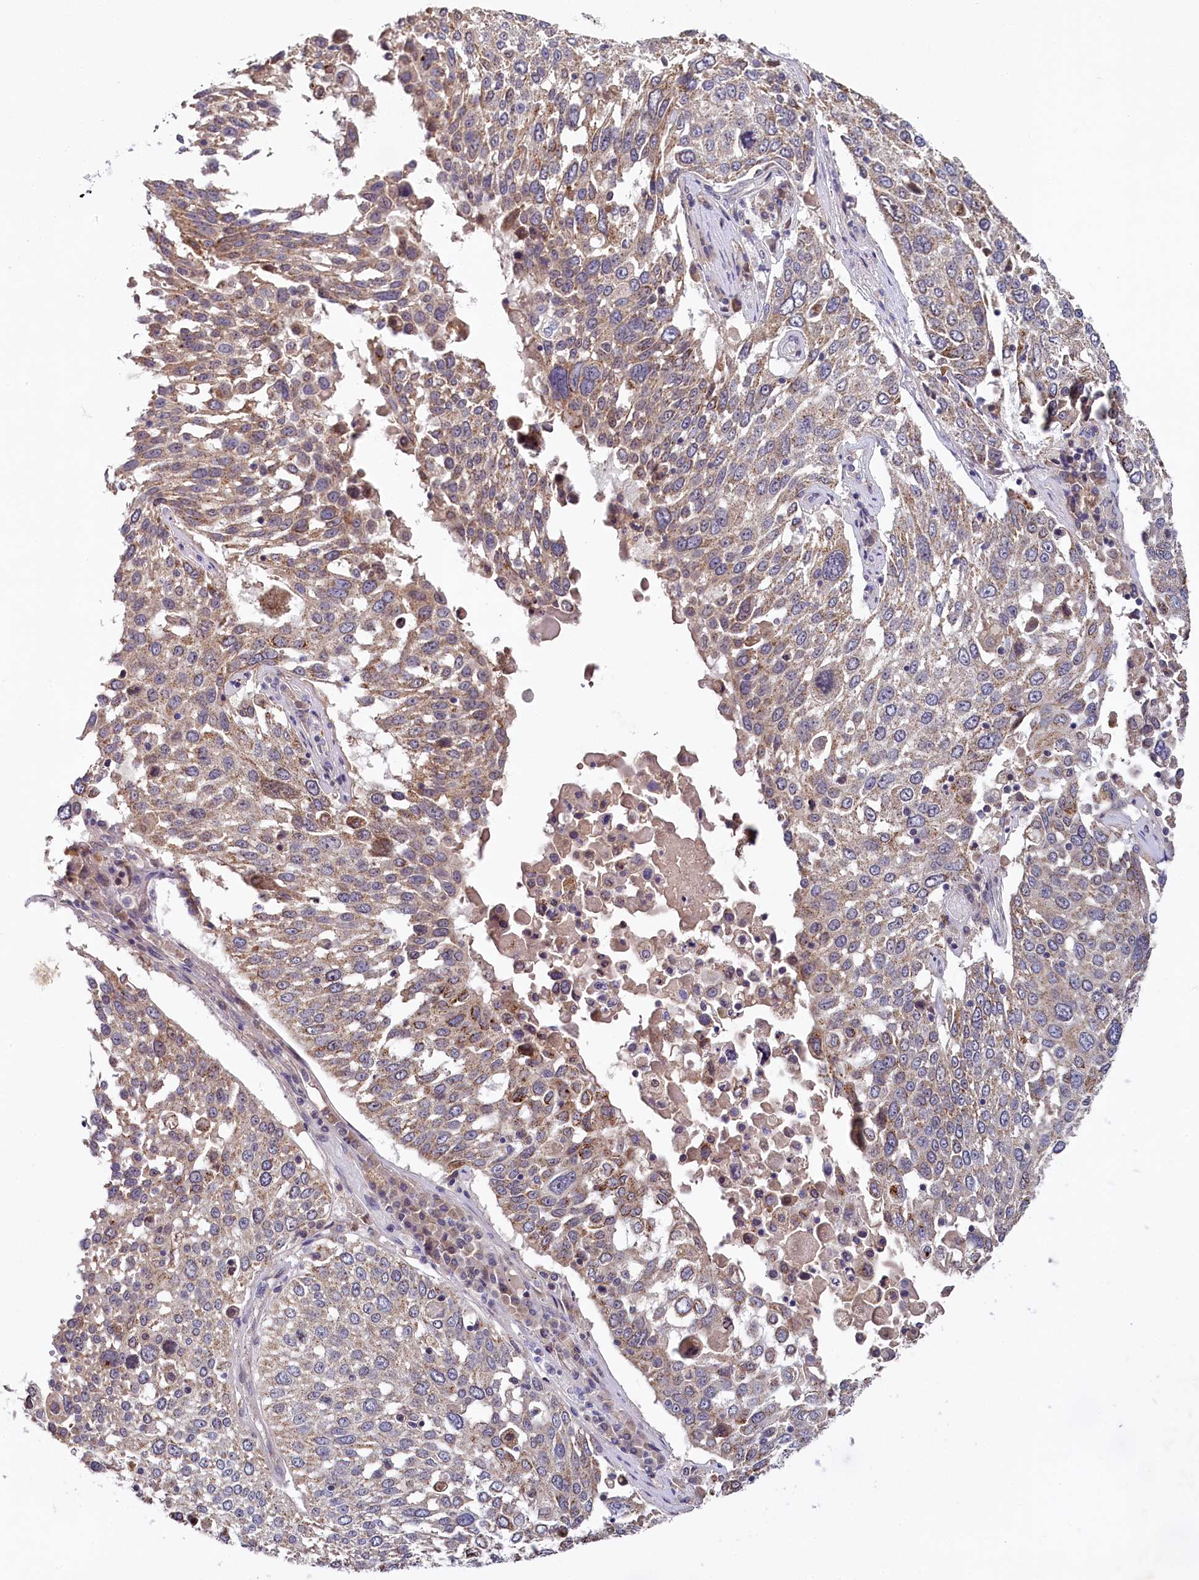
{"staining": {"intensity": "weak", "quantity": ">75%", "location": "cytoplasmic/membranous,nuclear"}, "tissue": "lung cancer", "cell_type": "Tumor cells", "image_type": "cancer", "snomed": [{"axis": "morphology", "description": "Squamous cell carcinoma, NOS"}, {"axis": "topography", "description": "Lung"}], "caption": "This micrograph demonstrates immunohistochemistry (IHC) staining of human lung cancer, with low weak cytoplasmic/membranous and nuclear expression in approximately >75% of tumor cells.", "gene": "SPINK9", "patient": {"sex": "male", "age": 65}}